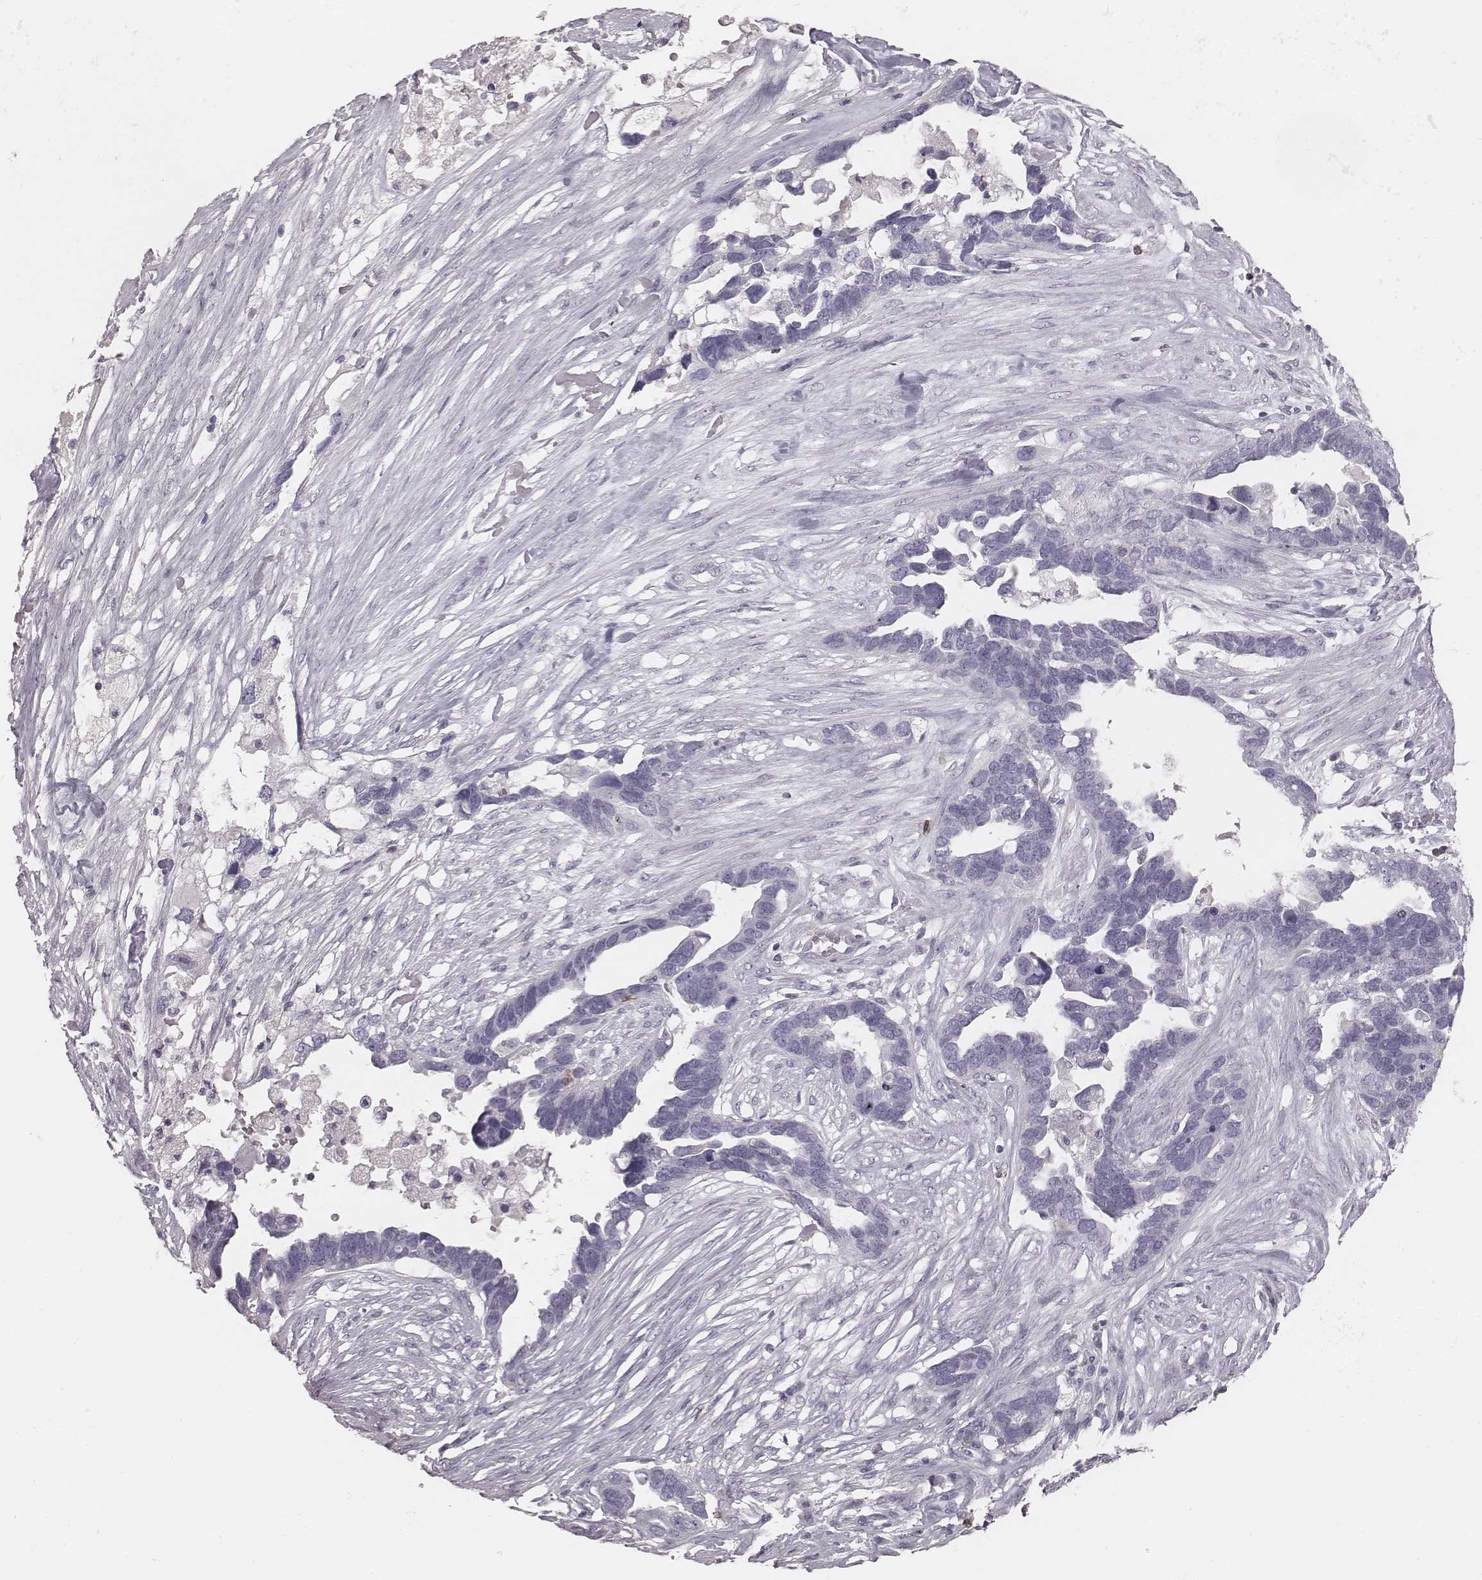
{"staining": {"intensity": "negative", "quantity": "none", "location": "none"}, "tissue": "ovarian cancer", "cell_type": "Tumor cells", "image_type": "cancer", "snomed": [{"axis": "morphology", "description": "Cystadenocarcinoma, serous, NOS"}, {"axis": "topography", "description": "Ovary"}], "caption": "Tumor cells are negative for protein expression in human ovarian cancer. Nuclei are stained in blue.", "gene": "PDCD1", "patient": {"sex": "female", "age": 54}}